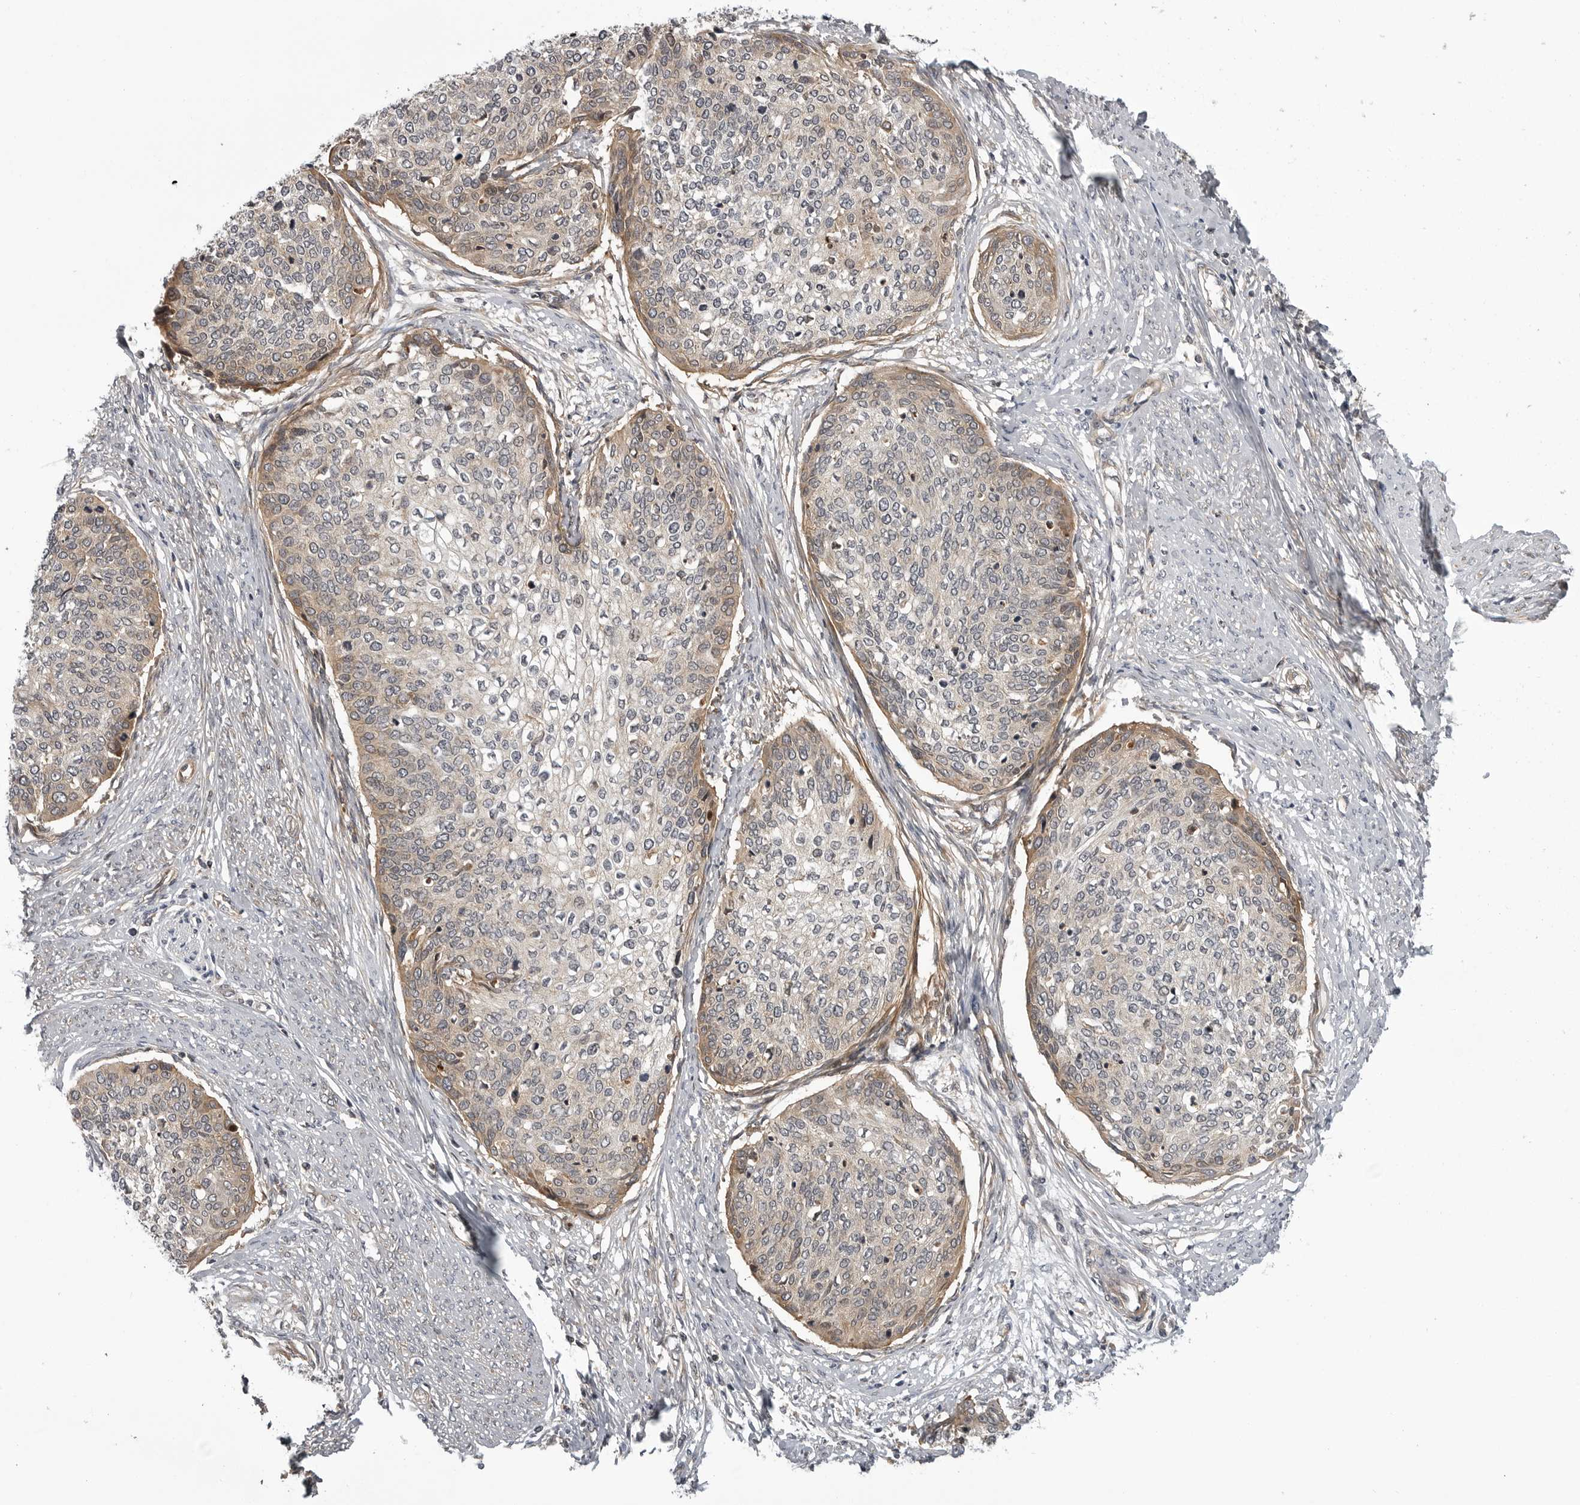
{"staining": {"intensity": "moderate", "quantity": "<25%", "location": "cytoplasmic/membranous"}, "tissue": "cervical cancer", "cell_type": "Tumor cells", "image_type": "cancer", "snomed": [{"axis": "morphology", "description": "Squamous cell carcinoma, NOS"}, {"axis": "topography", "description": "Cervix"}], "caption": "Immunohistochemistry (IHC) staining of cervical squamous cell carcinoma, which reveals low levels of moderate cytoplasmic/membranous expression in about <25% of tumor cells indicating moderate cytoplasmic/membranous protein staining. The staining was performed using DAB (3,3'-diaminobenzidine) (brown) for protein detection and nuclei were counterstained in hematoxylin (blue).", "gene": "LRRC45", "patient": {"sex": "female", "age": 37}}